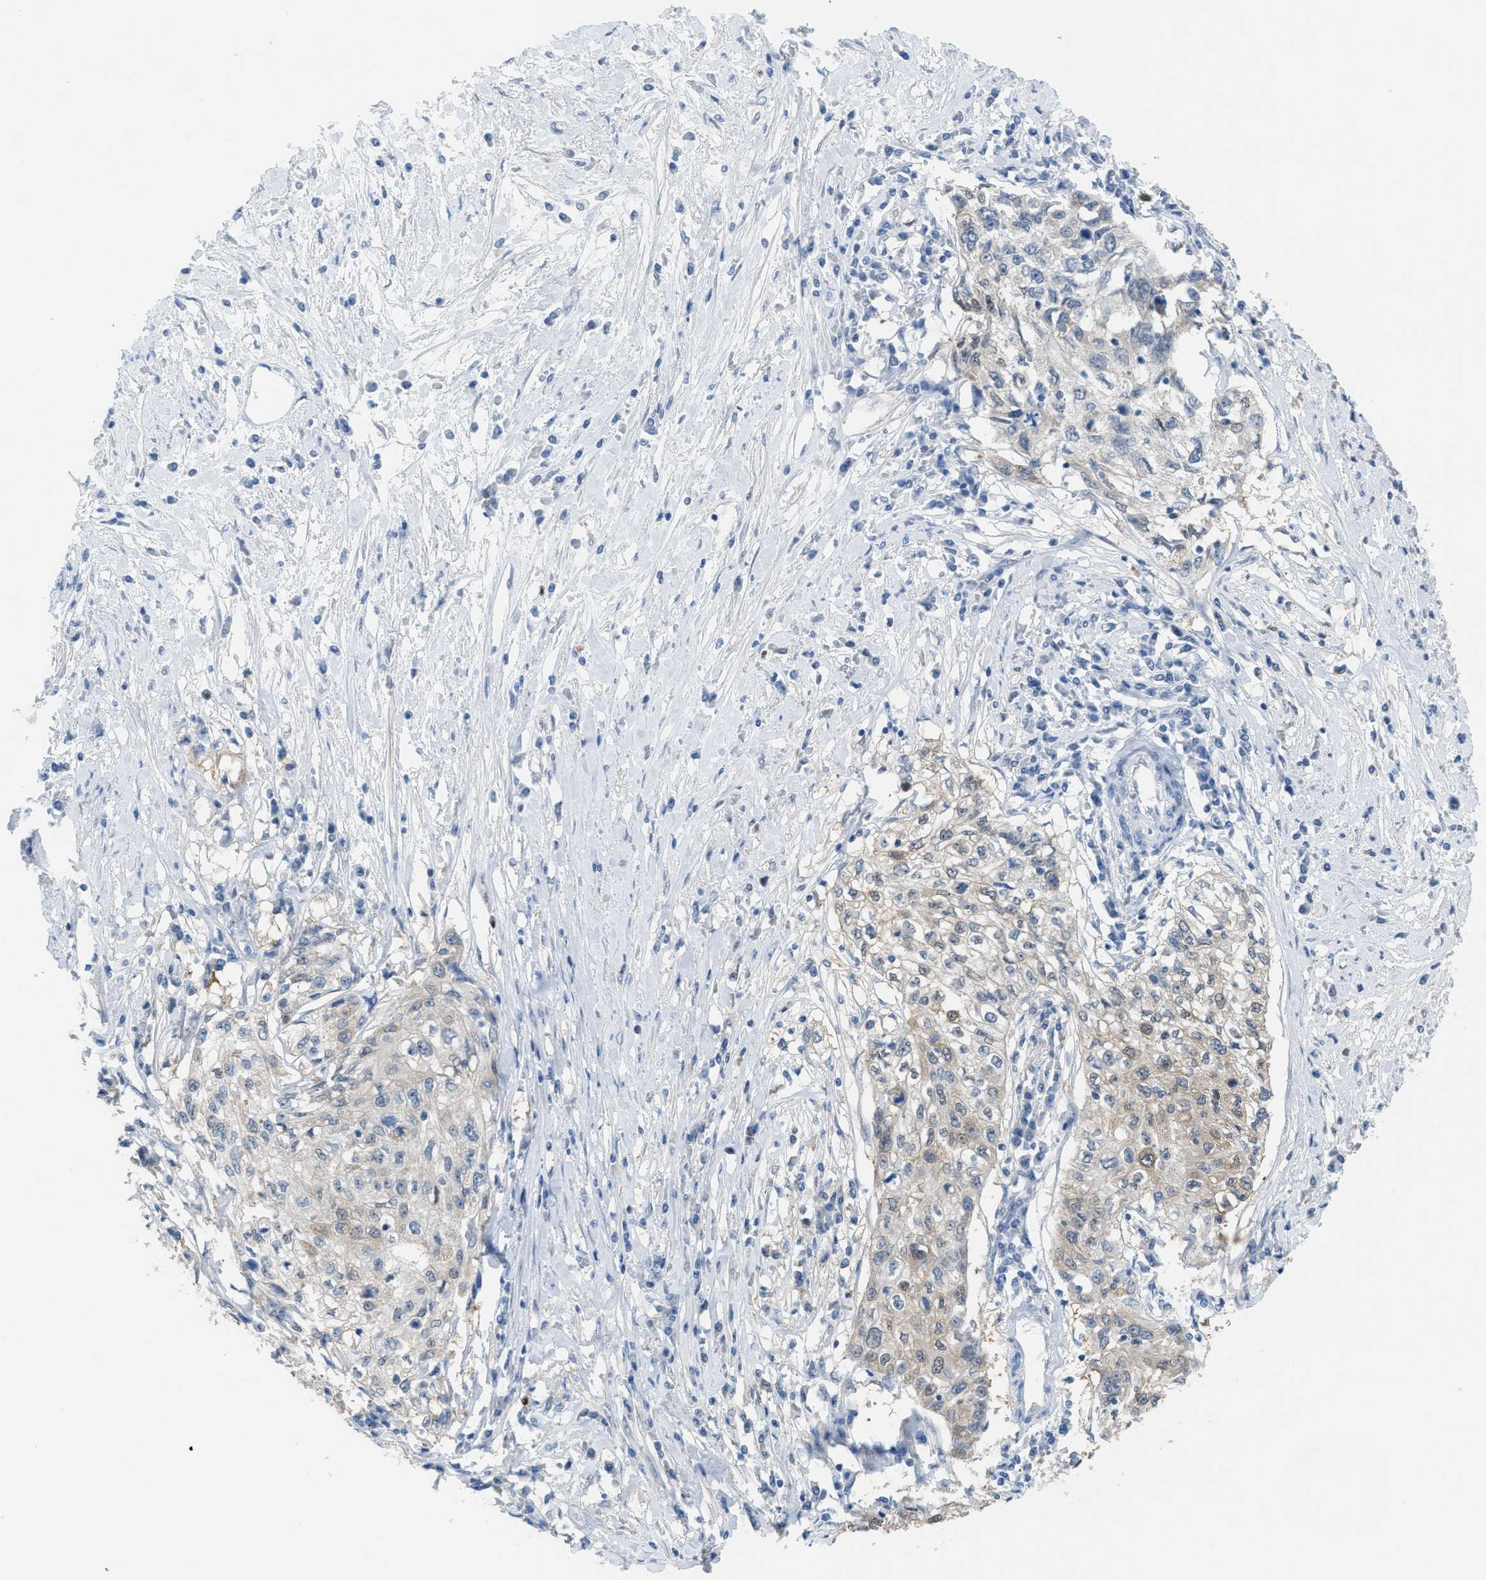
{"staining": {"intensity": "weak", "quantity": "25%-75%", "location": "cytoplasmic/membranous"}, "tissue": "cervical cancer", "cell_type": "Tumor cells", "image_type": "cancer", "snomed": [{"axis": "morphology", "description": "Squamous cell carcinoma, NOS"}, {"axis": "topography", "description": "Cervix"}], "caption": "This is a photomicrograph of immunohistochemistry (IHC) staining of cervical cancer, which shows weak expression in the cytoplasmic/membranous of tumor cells.", "gene": "PPM1D", "patient": {"sex": "female", "age": 57}}